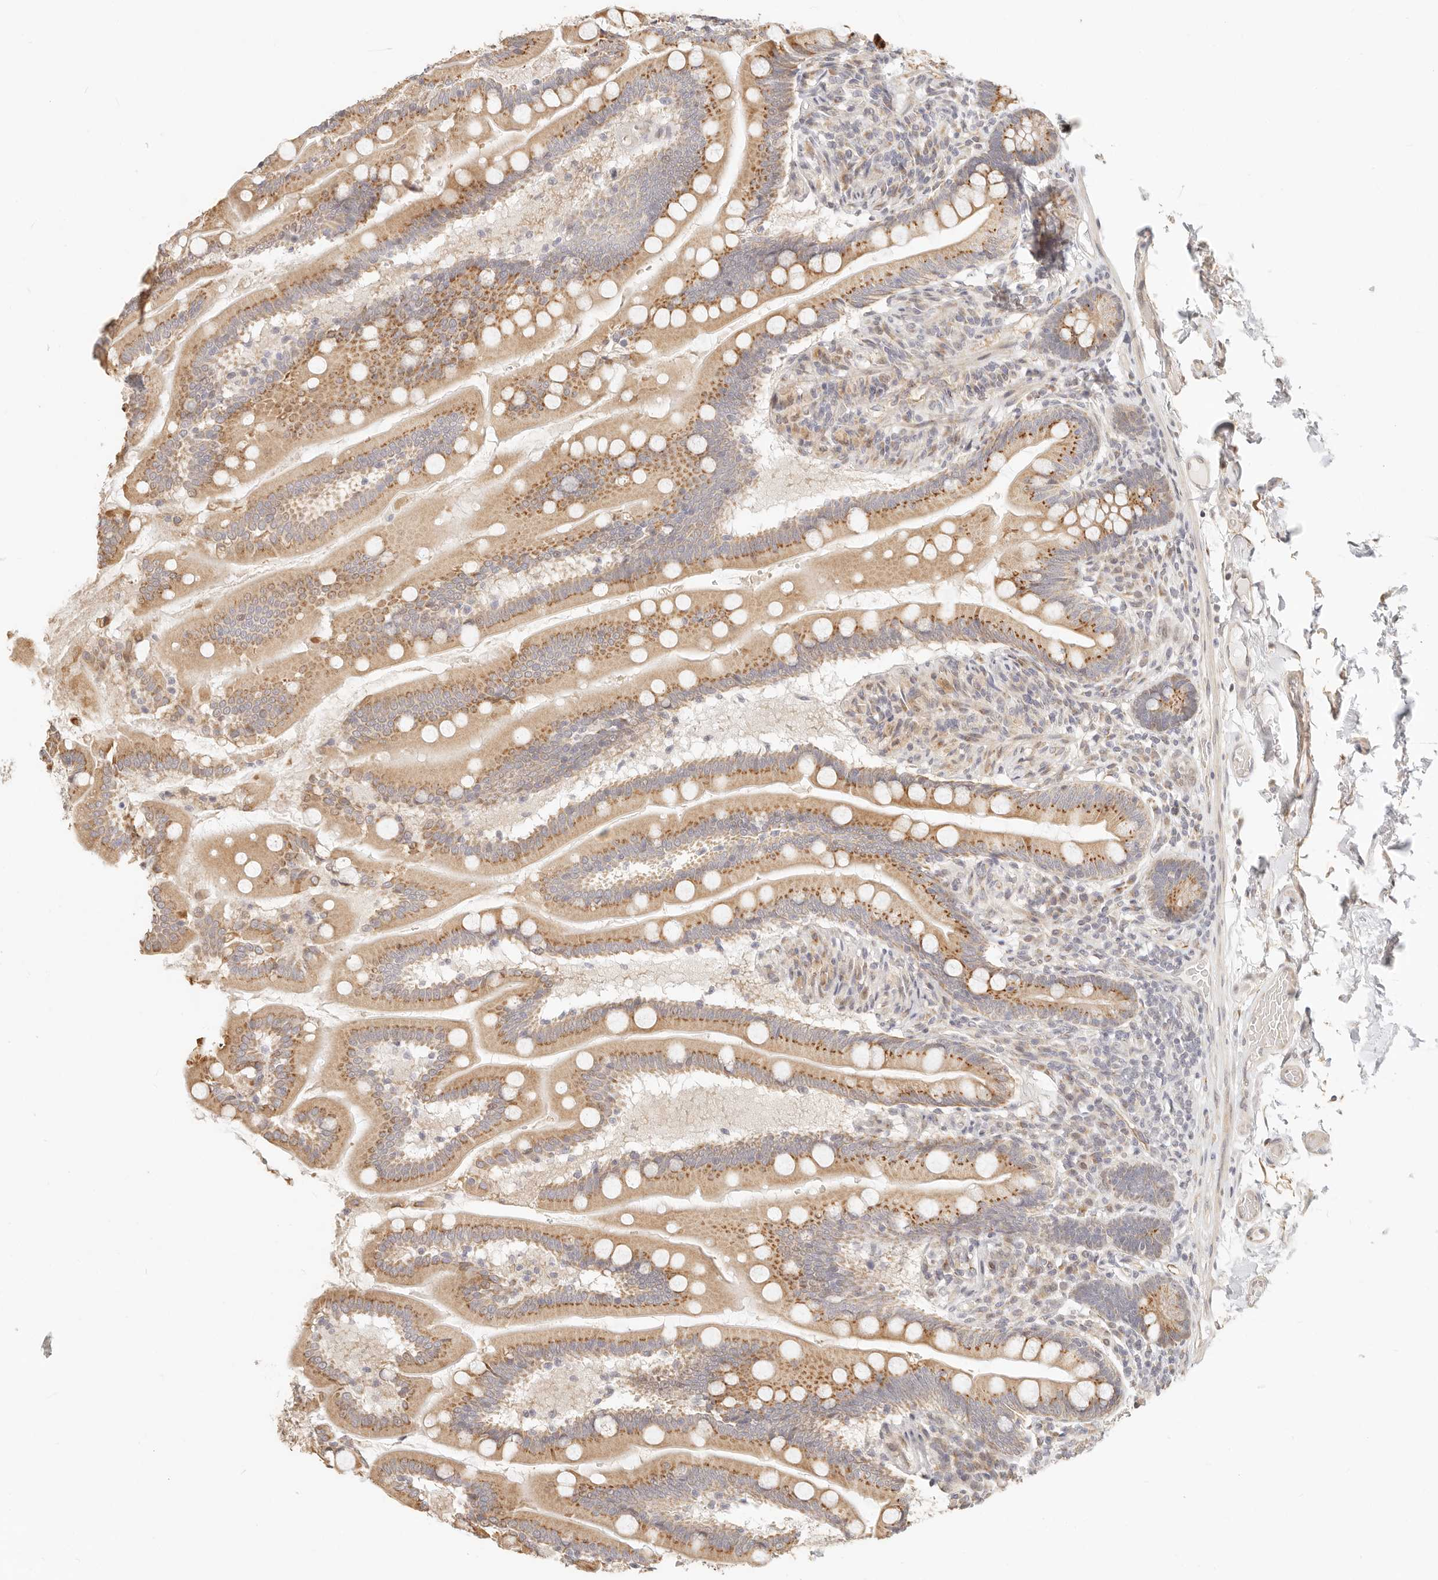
{"staining": {"intensity": "moderate", "quantity": ">75%", "location": "cytoplasmic/membranous"}, "tissue": "small intestine", "cell_type": "Glandular cells", "image_type": "normal", "snomed": [{"axis": "morphology", "description": "Normal tissue, NOS"}, {"axis": "topography", "description": "Small intestine"}], "caption": "Immunohistochemistry (IHC) of normal small intestine displays medium levels of moderate cytoplasmic/membranous staining in about >75% of glandular cells. The staining is performed using DAB brown chromogen to label protein expression. The nuclei are counter-stained blue using hematoxylin.", "gene": "FAM20B", "patient": {"sex": "female", "age": 64}}